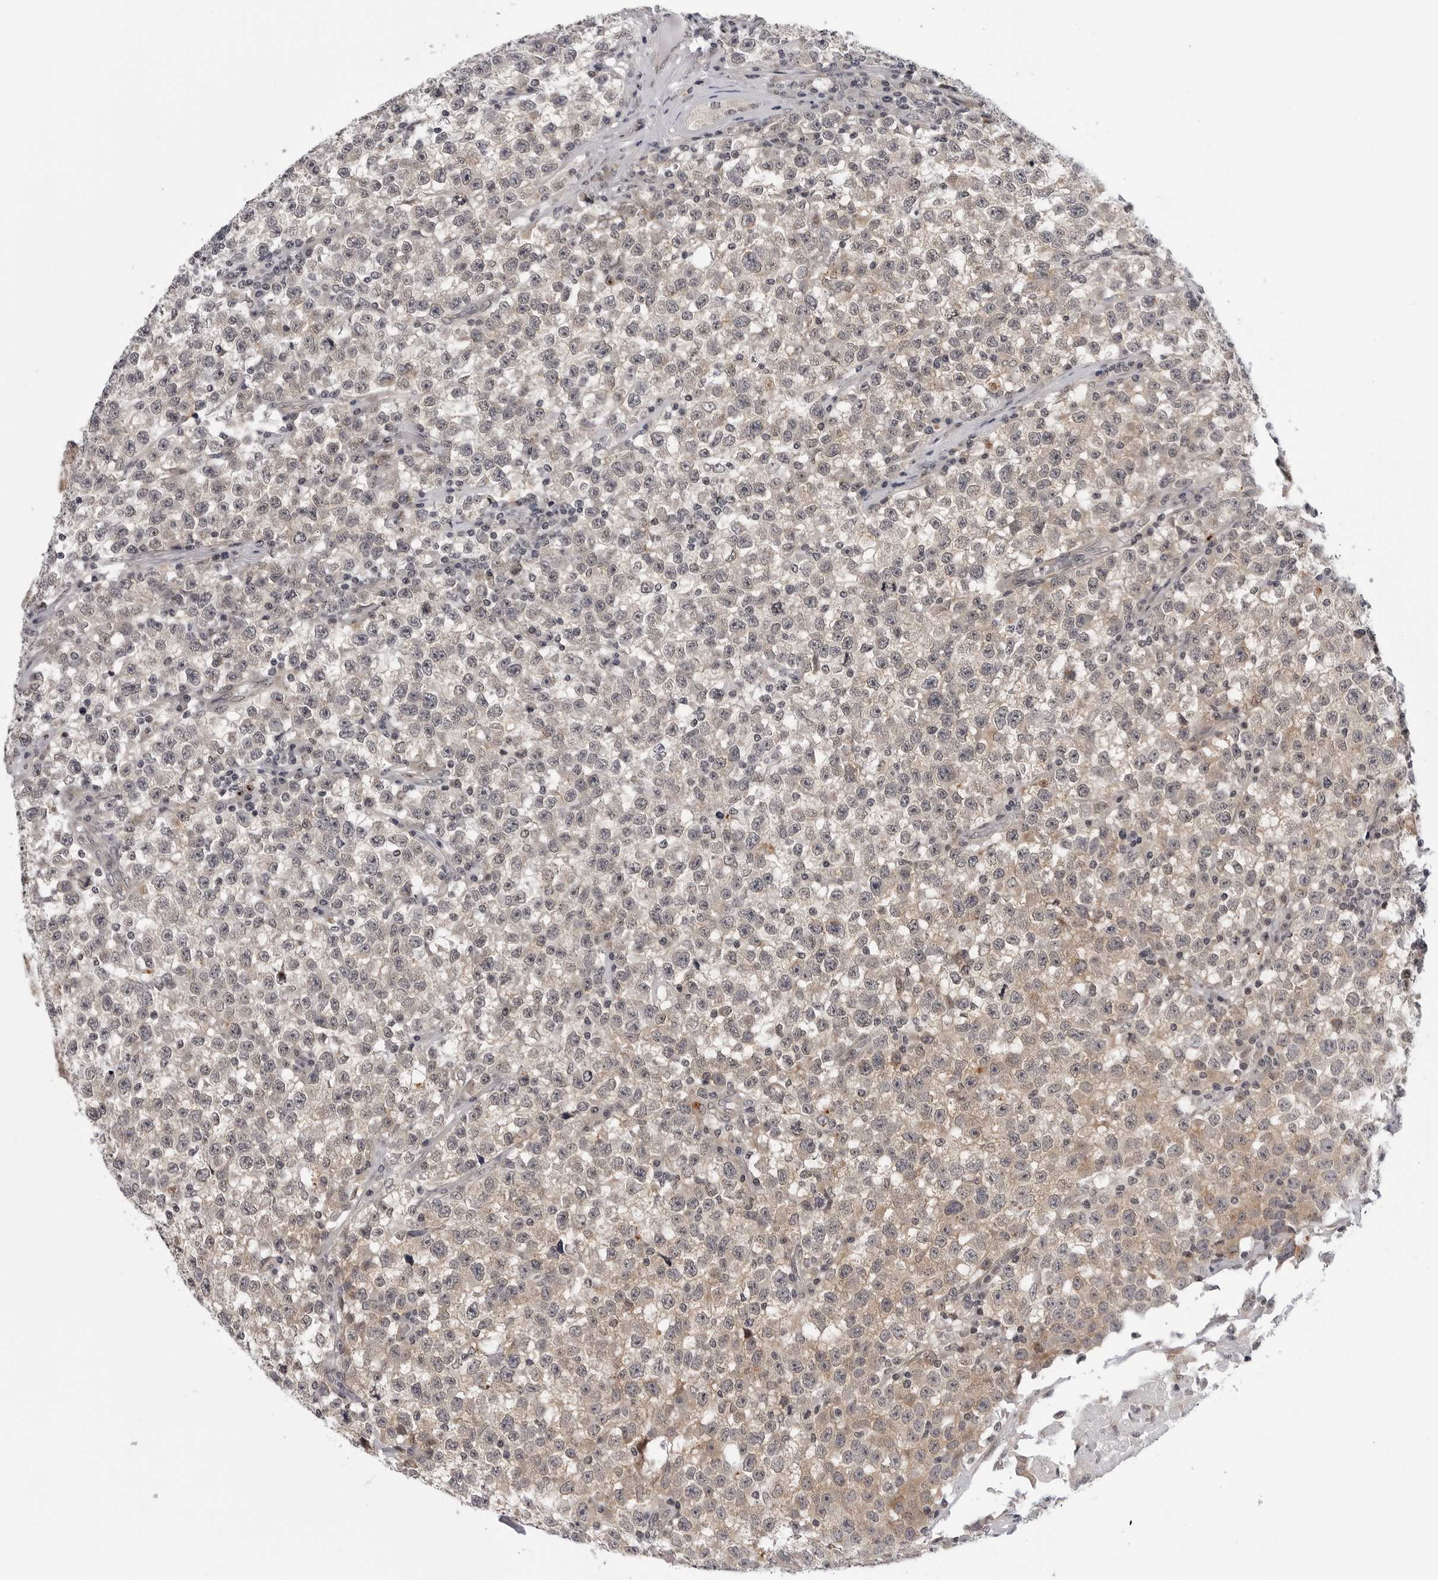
{"staining": {"intensity": "weak", "quantity": "<25%", "location": "cytoplasmic/membranous"}, "tissue": "testis cancer", "cell_type": "Tumor cells", "image_type": "cancer", "snomed": [{"axis": "morphology", "description": "Seminoma, NOS"}, {"axis": "topography", "description": "Testis"}], "caption": "Immunohistochemistry image of human seminoma (testis) stained for a protein (brown), which shows no expression in tumor cells.", "gene": "KIAA1614", "patient": {"sex": "male", "age": 22}}